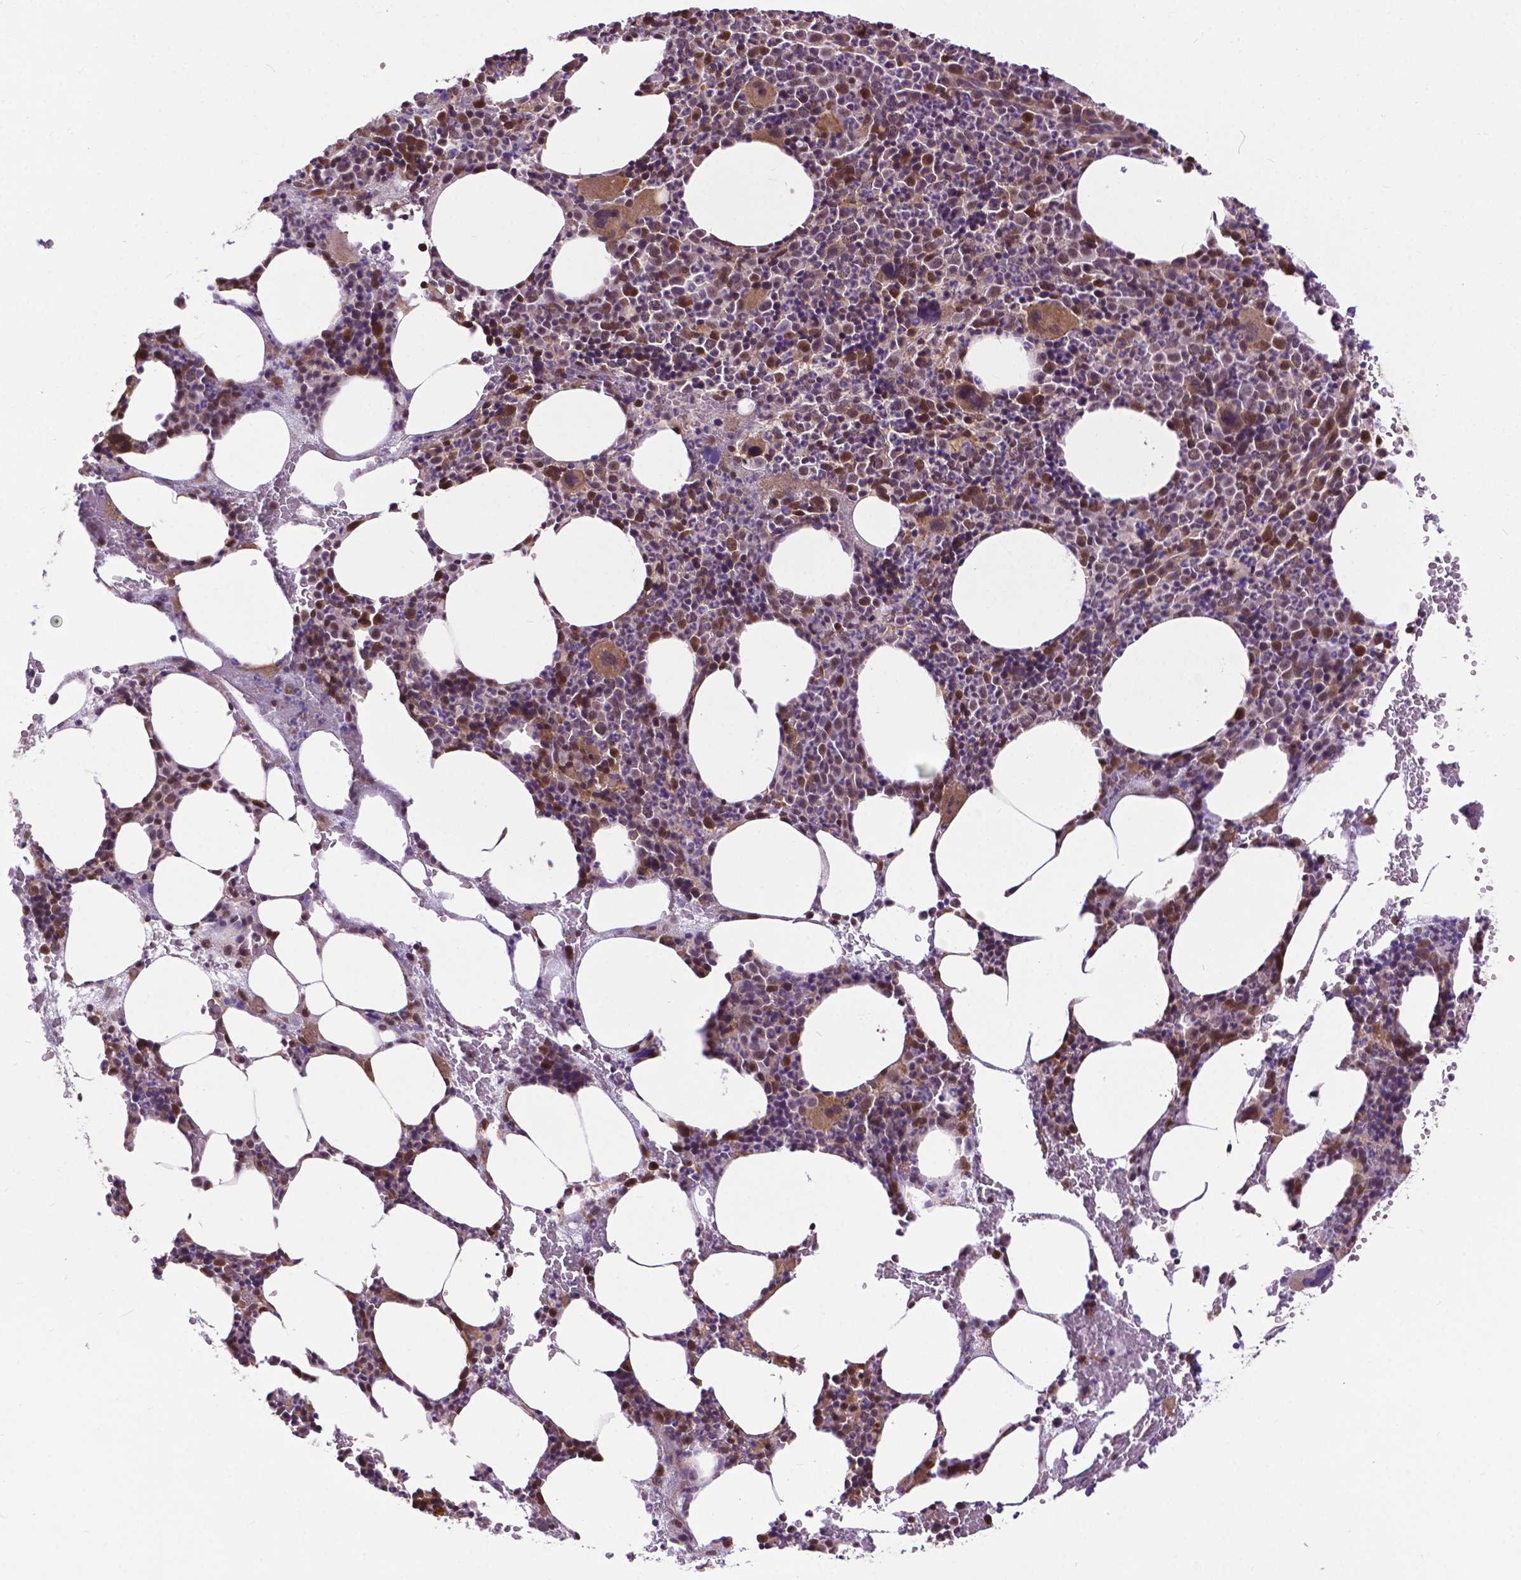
{"staining": {"intensity": "moderate", "quantity": "25%-75%", "location": "cytoplasmic/membranous"}, "tissue": "bone marrow", "cell_type": "Hematopoietic cells", "image_type": "normal", "snomed": [{"axis": "morphology", "description": "Normal tissue, NOS"}, {"axis": "topography", "description": "Bone marrow"}], "caption": "Moderate cytoplasmic/membranous staining is present in approximately 25%-75% of hematopoietic cells in normal bone marrow.", "gene": "CHMP4A", "patient": {"sex": "male", "age": 89}}